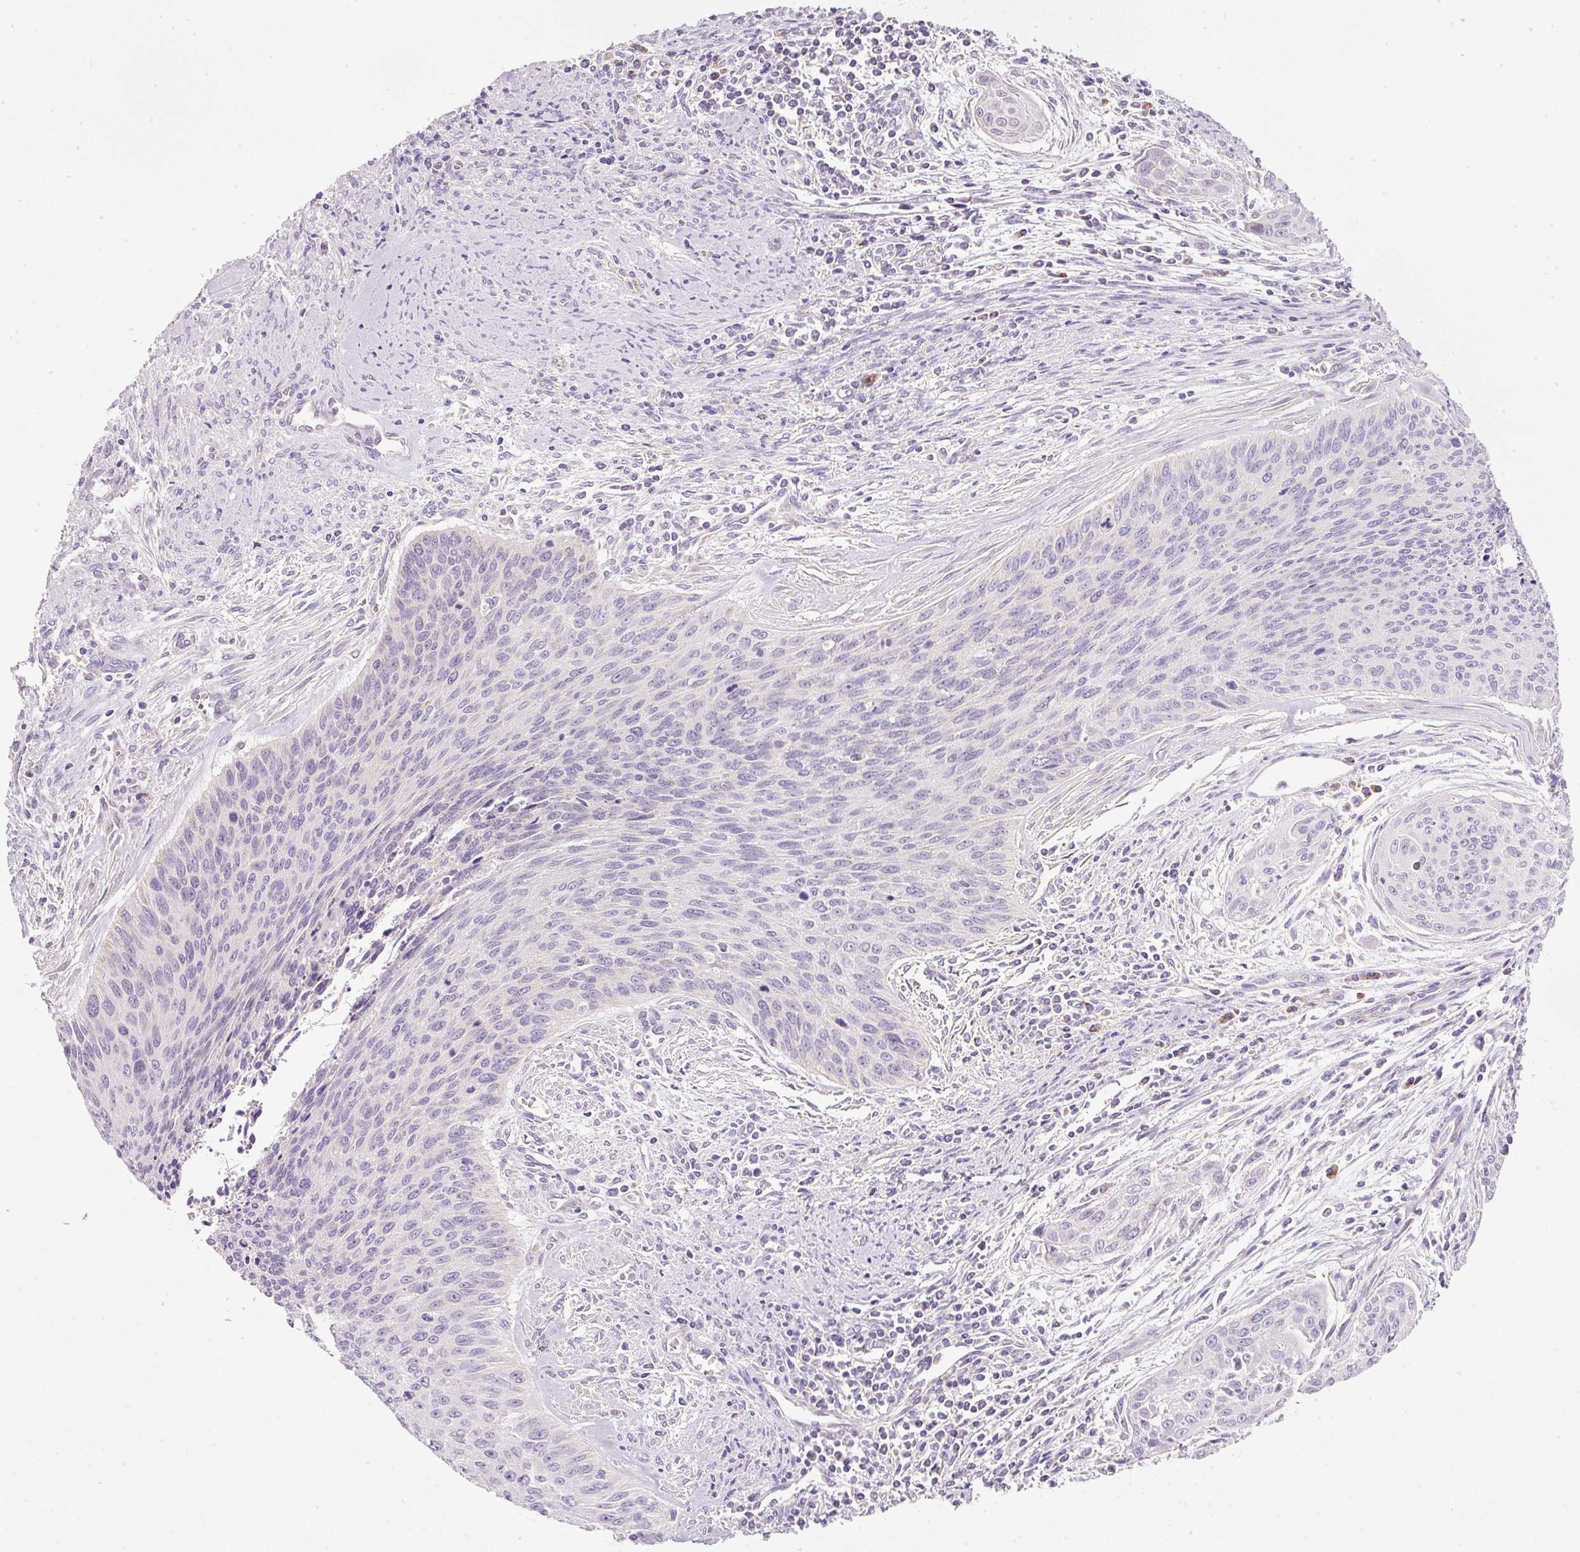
{"staining": {"intensity": "negative", "quantity": "none", "location": "none"}, "tissue": "cervical cancer", "cell_type": "Tumor cells", "image_type": "cancer", "snomed": [{"axis": "morphology", "description": "Squamous cell carcinoma, NOS"}, {"axis": "topography", "description": "Cervix"}], "caption": "Cervical cancer was stained to show a protein in brown. There is no significant staining in tumor cells. The staining was performed using DAB (3,3'-diaminobenzidine) to visualize the protein expression in brown, while the nuclei were stained in blue with hematoxylin (Magnification: 20x).", "gene": "NDUFA1", "patient": {"sex": "female", "age": 55}}